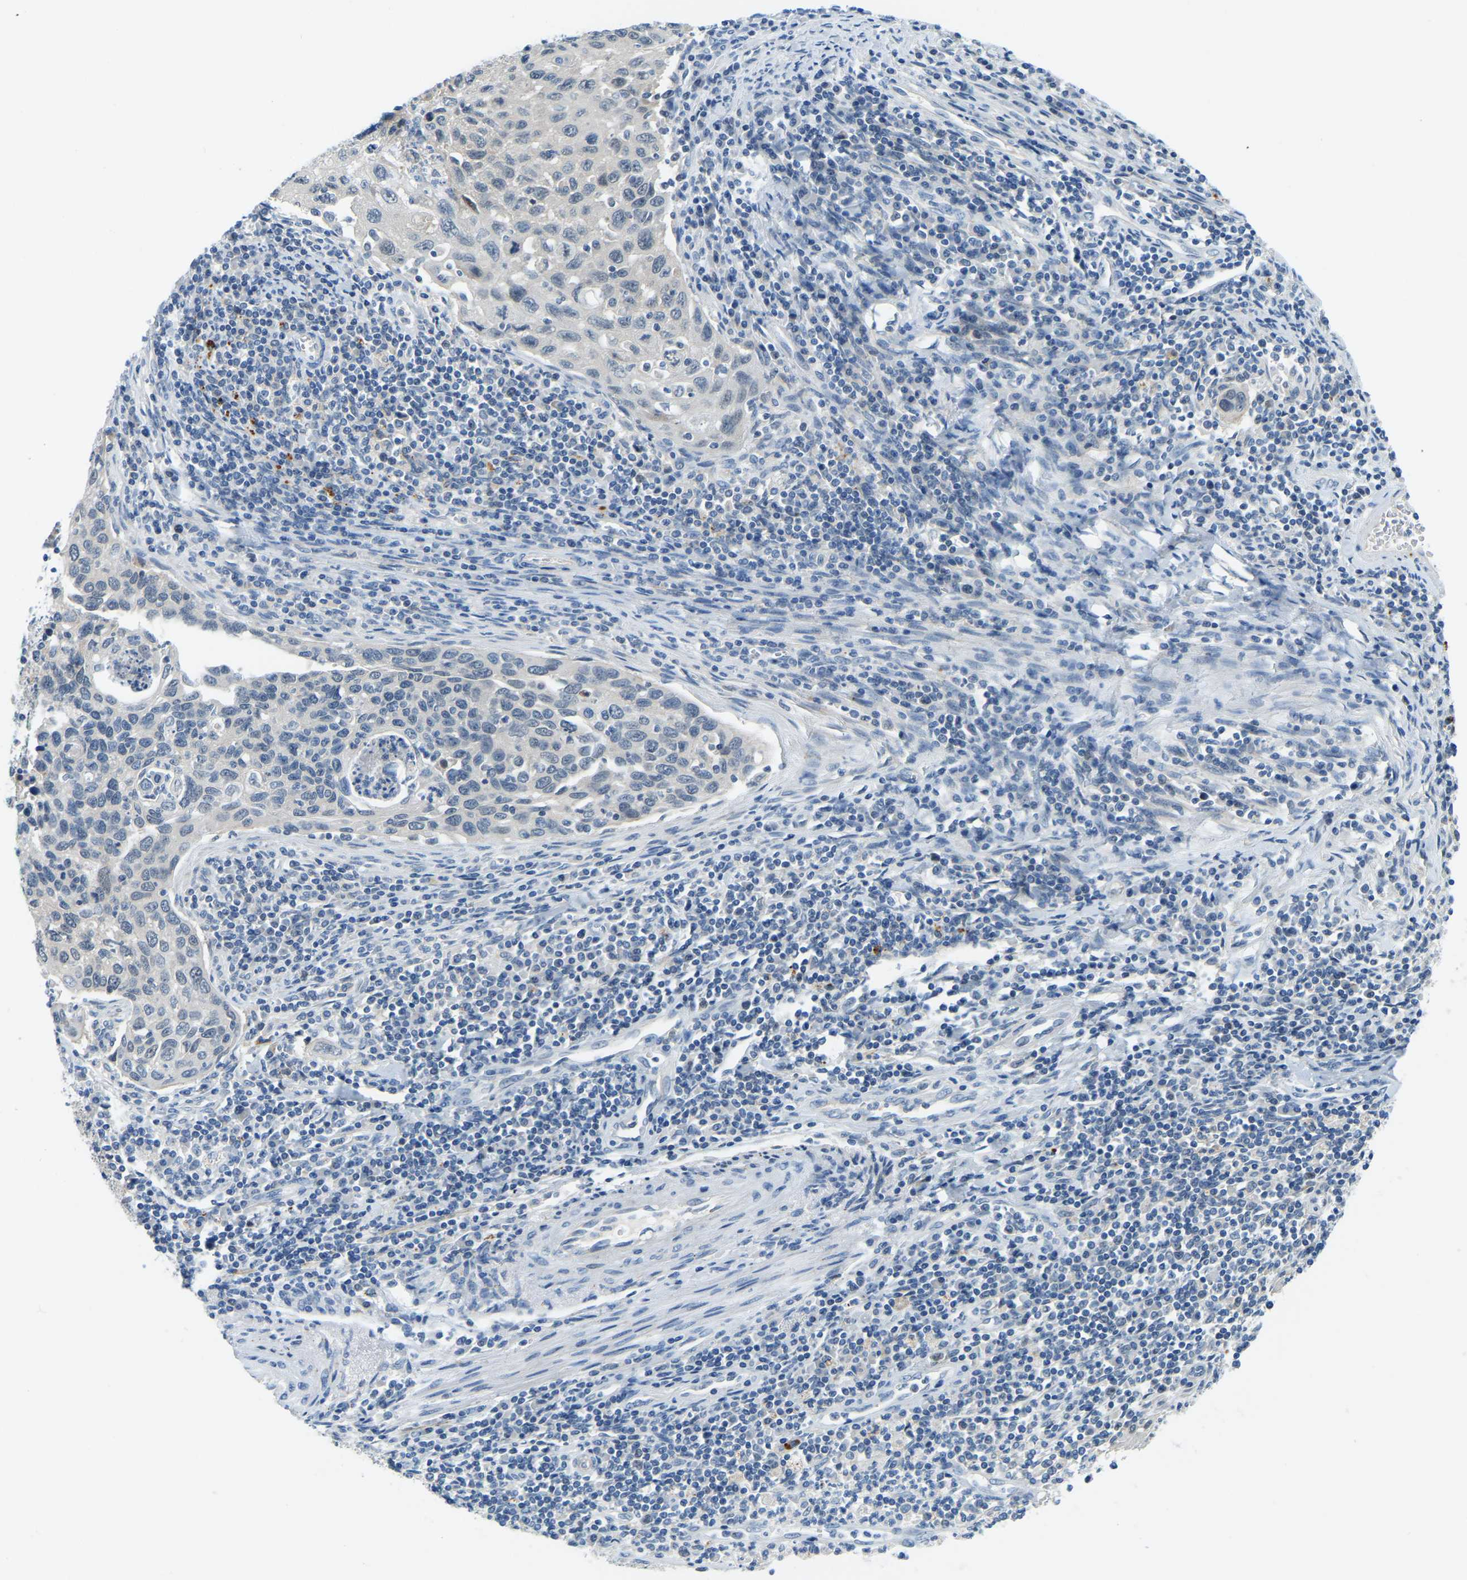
{"staining": {"intensity": "negative", "quantity": "none", "location": "none"}, "tissue": "cervical cancer", "cell_type": "Tumor cells", "image_type": "cancer", "snomed": [{"axis": "morphology", "description": "Squamous cell carcinoma, NOS"}, {"axis": "topography", "description": "Cervix"}], "caption": "This is an immunohistochemistry micrograph of squamous cell carcinoma (cervical). There is no staining in tumor cells.", "gene": "NME8", "patient": {"sex": "female", "age": 53}}